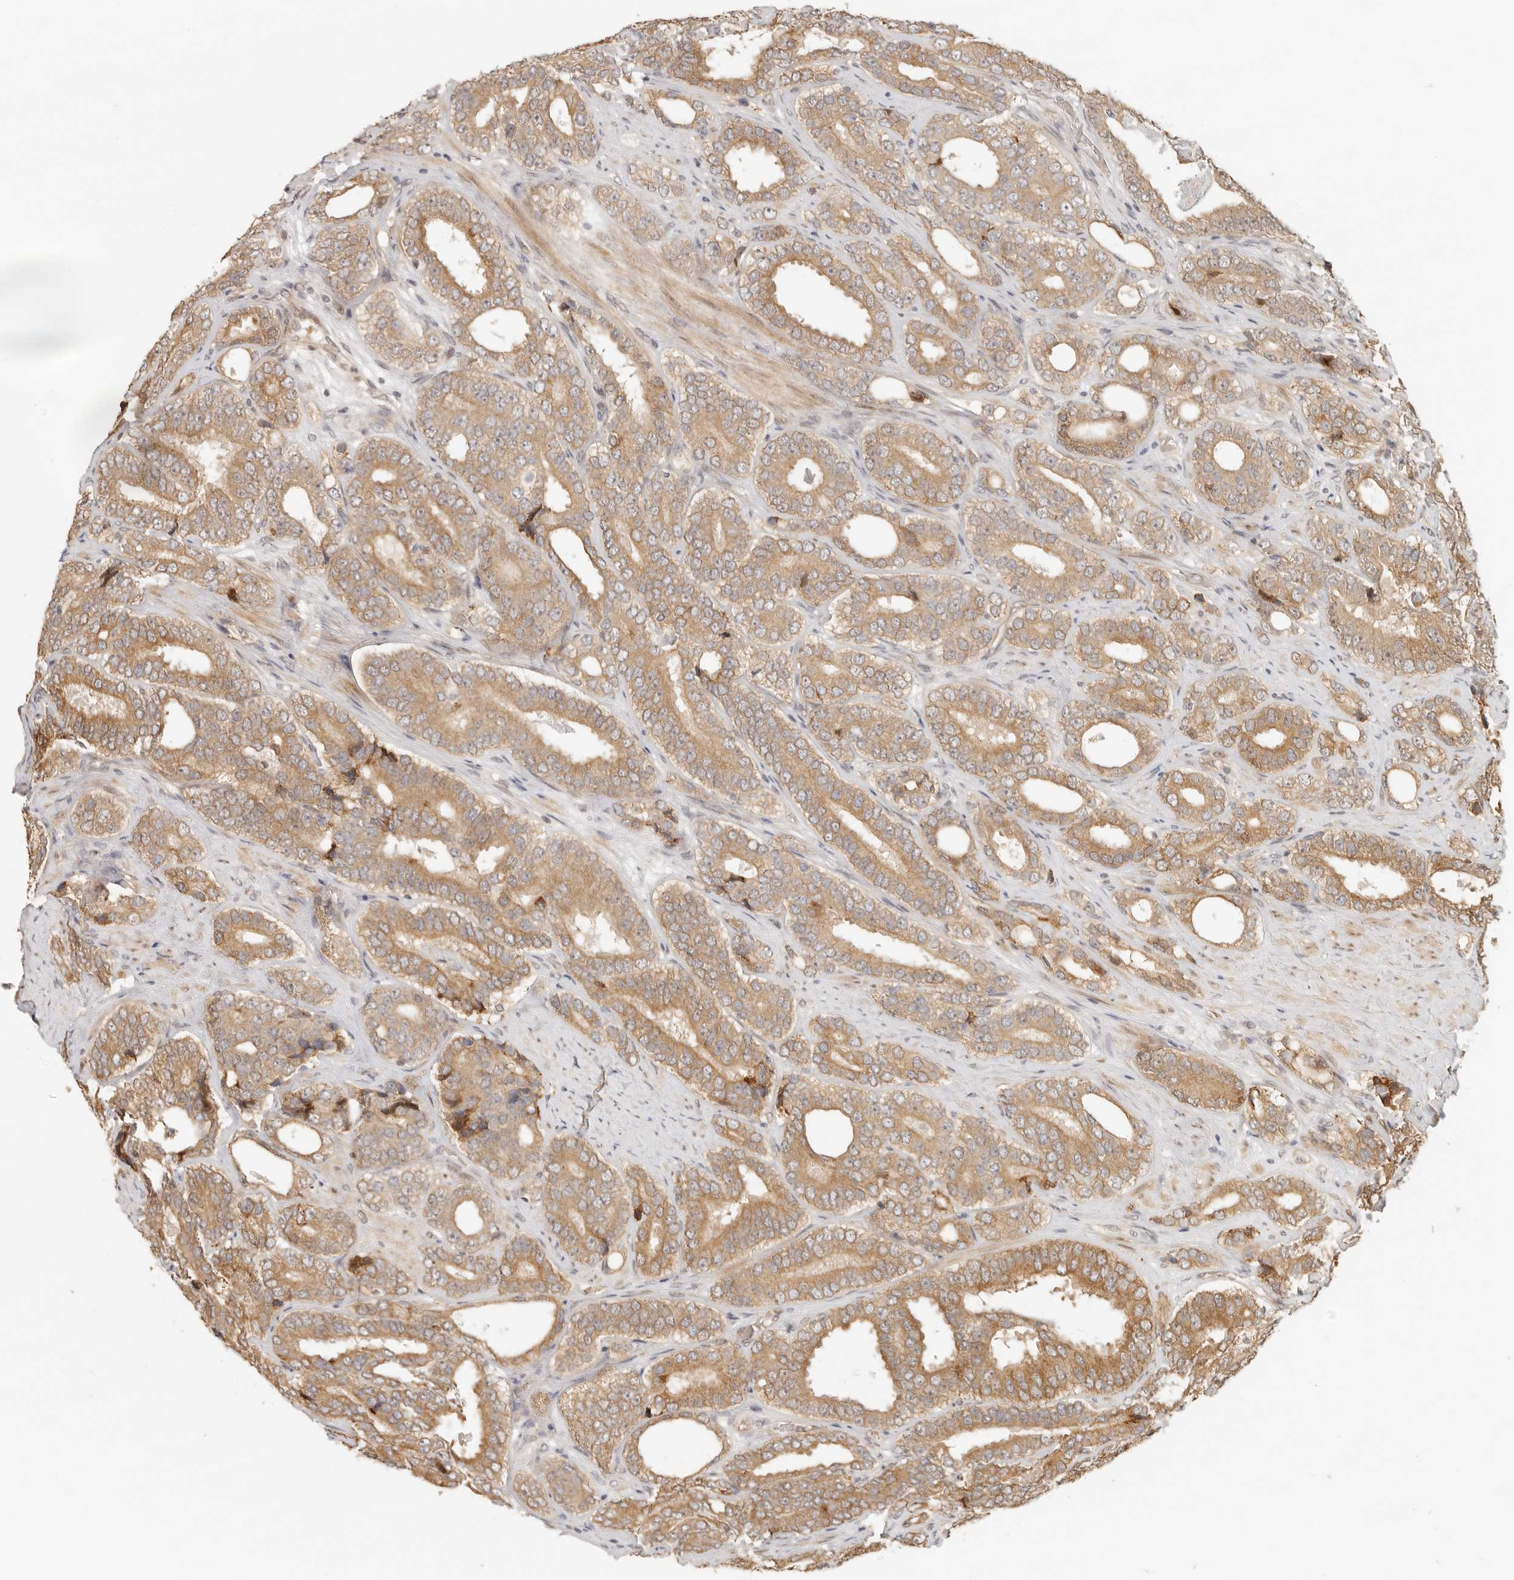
{"staining": {"intensity": "moderate", "quantity": ">75%", "location": "cytoplasmic/membranous"}, "tissue": "prostate cancer", "cell_type": "Tumor cells", "image_type": "cancer", "snomed": [{"axis": "morphology", "description": "Adenocarcinoma, High grade"}, {"axis": "topography", "description": "Prostate"}], "caption": "Immunohistochemistry of high-grade adenocarcinoma (prostate) reveals medium levels of moderate cytoplasmic/membranous positivity in about >75% of tumor cells.", "gene": "TUFT1", "patient": {"sex": "male", "age": 56}}